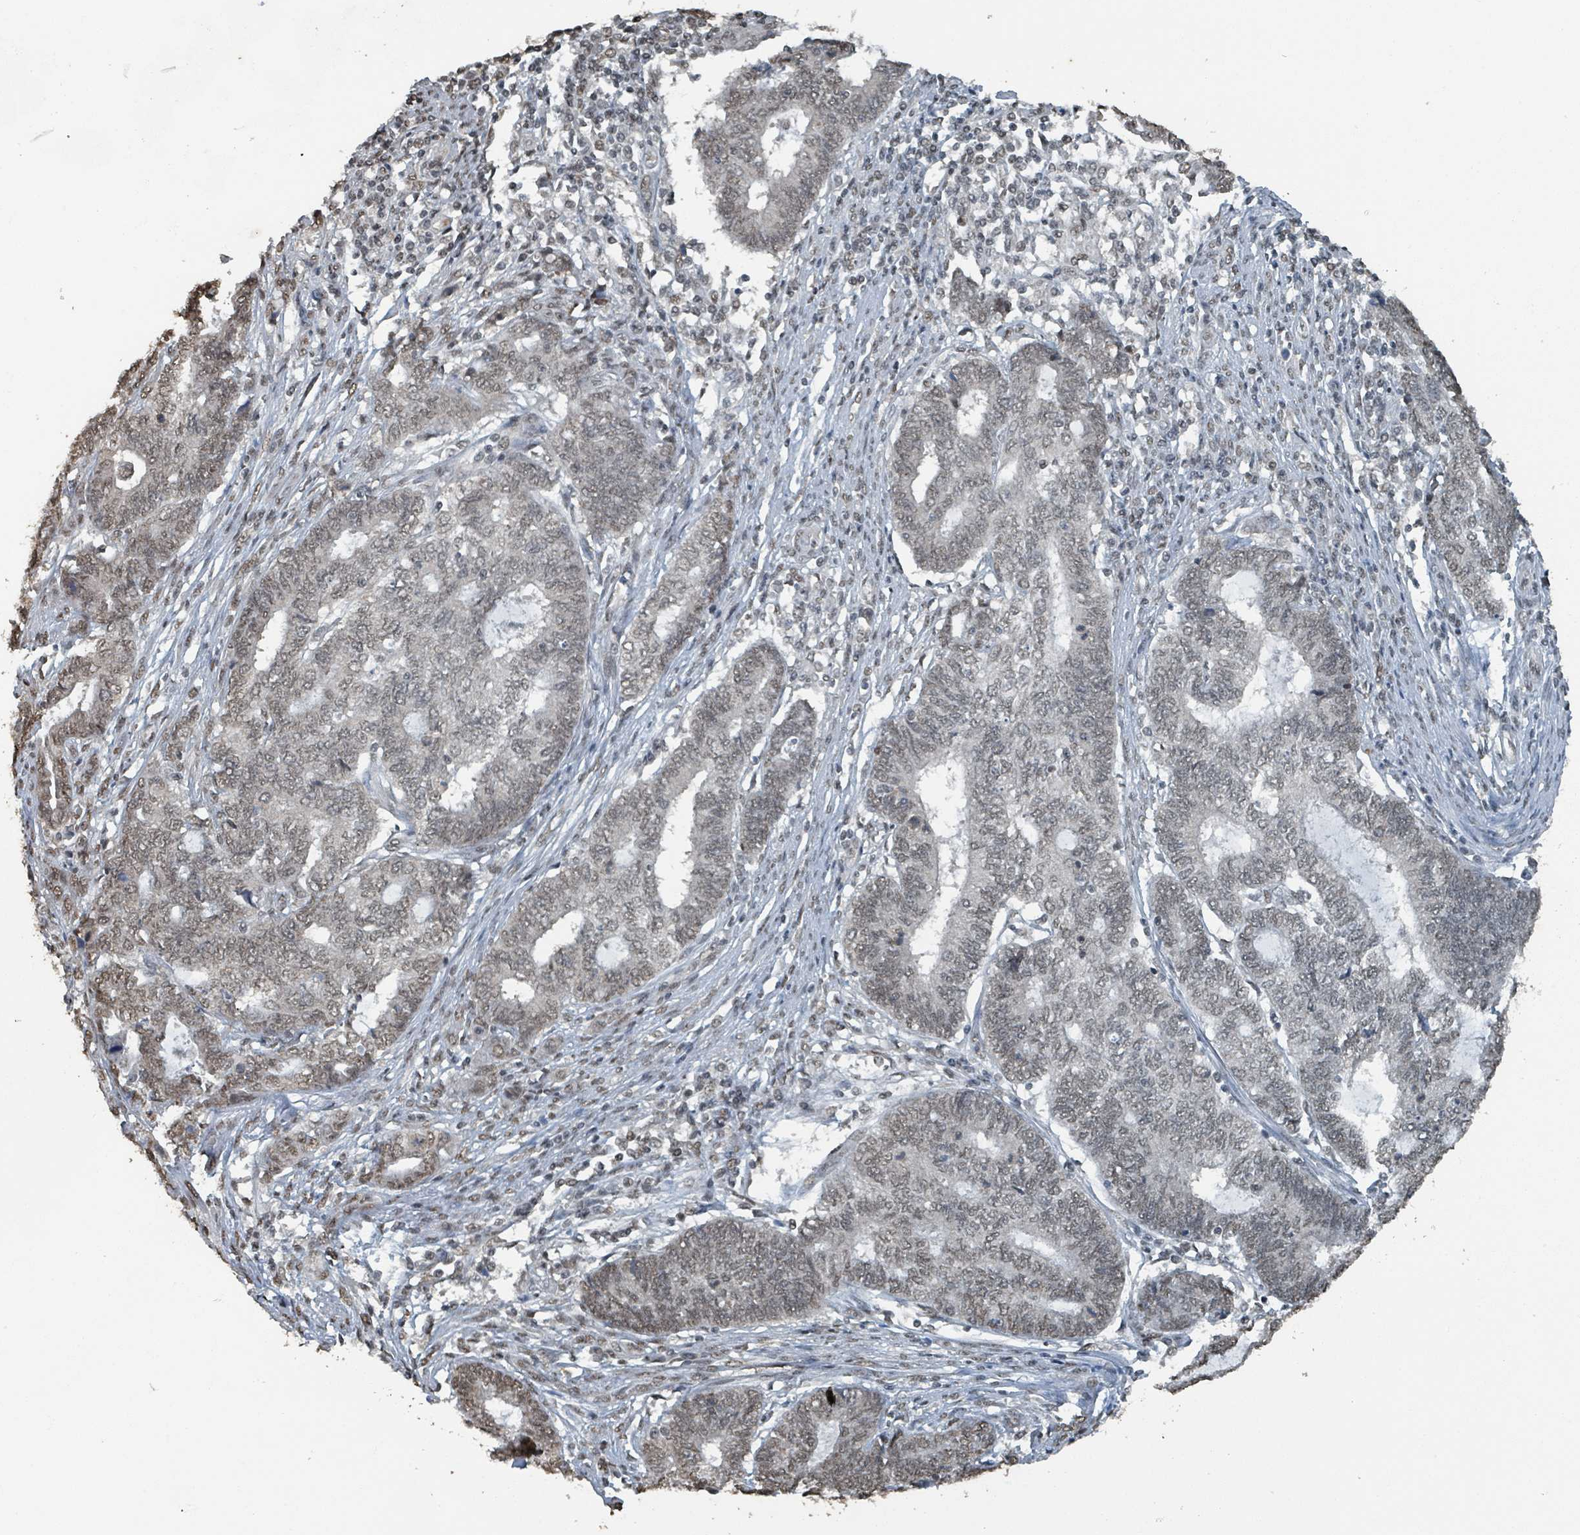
{"staining": {"intensity": "moderate", "quantity": "25%-75%", "location": "nuclear"}, "tissue": "endometrial cancer", "cell_type": "Tumor cells", "image_type": "cancer", "snomed": [{"axis": "morphology", "description": "Adenocarcinoma, NOS"}, {"axis": "topography", "description": "Uterus"}, {"axis": "topography", "description": "Endometrium"}], "caption": "A histopathology image showing moderate nuclear expression in approximately 25%-75% of tumor cells in endometrial cancer, as visualized by brown immunohistochemical staining.", "gene": "PHIP", "patient": {"sex": "female", "age": 70}}